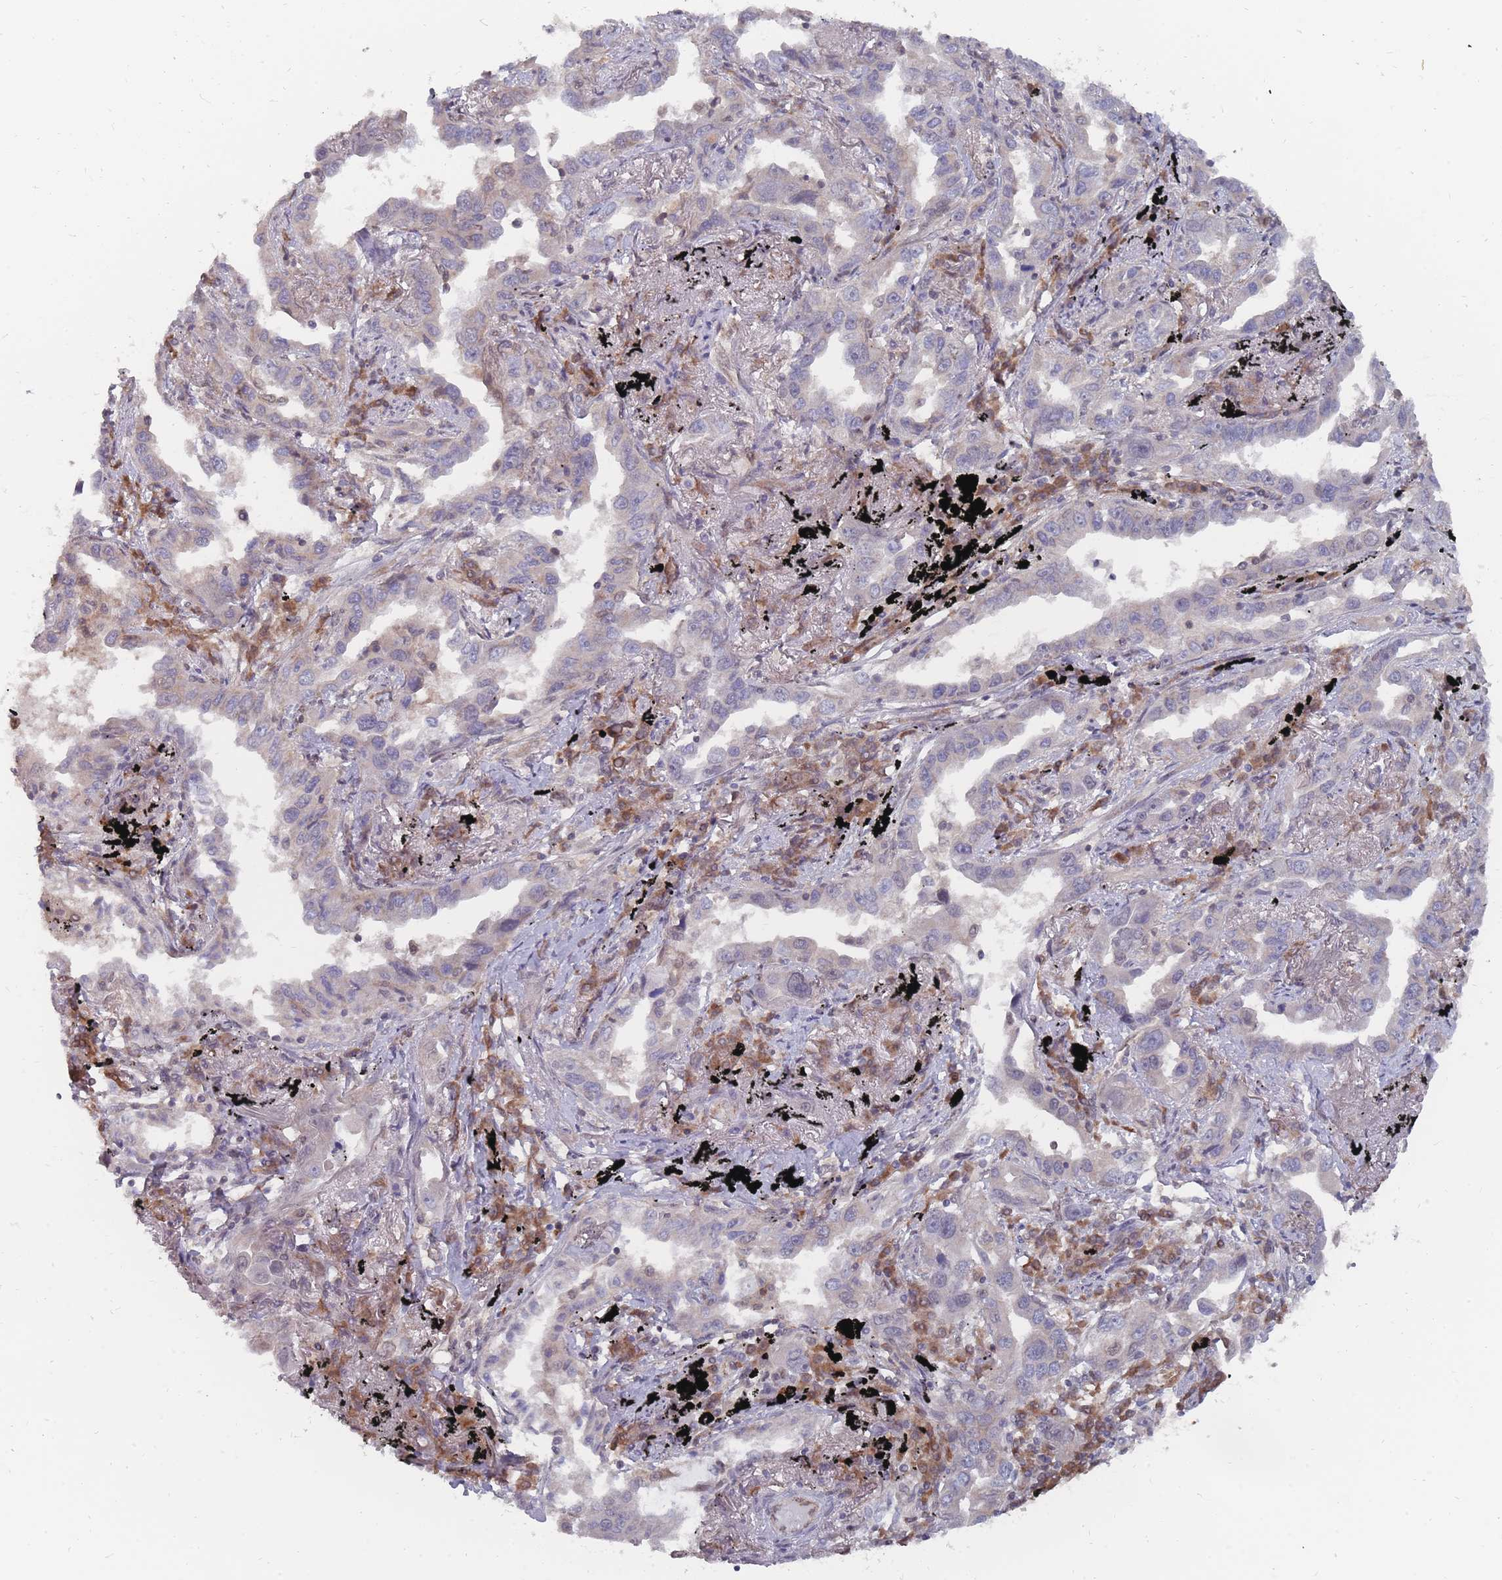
{"staining": {"intensity": "negative", "quantity": "none", "location": "none"}, "tissue": "lung cancer", "cell_type": "Tumor cells", "image_type": "cancer", "snomed": [{"axis": "morphology", "description": "Adenocarcinoma, NOS"}, {"axis": "topography", "description": "Lung"}], "caption": "An IHC micrograph of adenocarcinoma (lung) is shown. There is no staining in tumor cells of adenocarcinoma (lung).", "gene": "NKD1", "patient": {"sex": "male", "age": 67}}